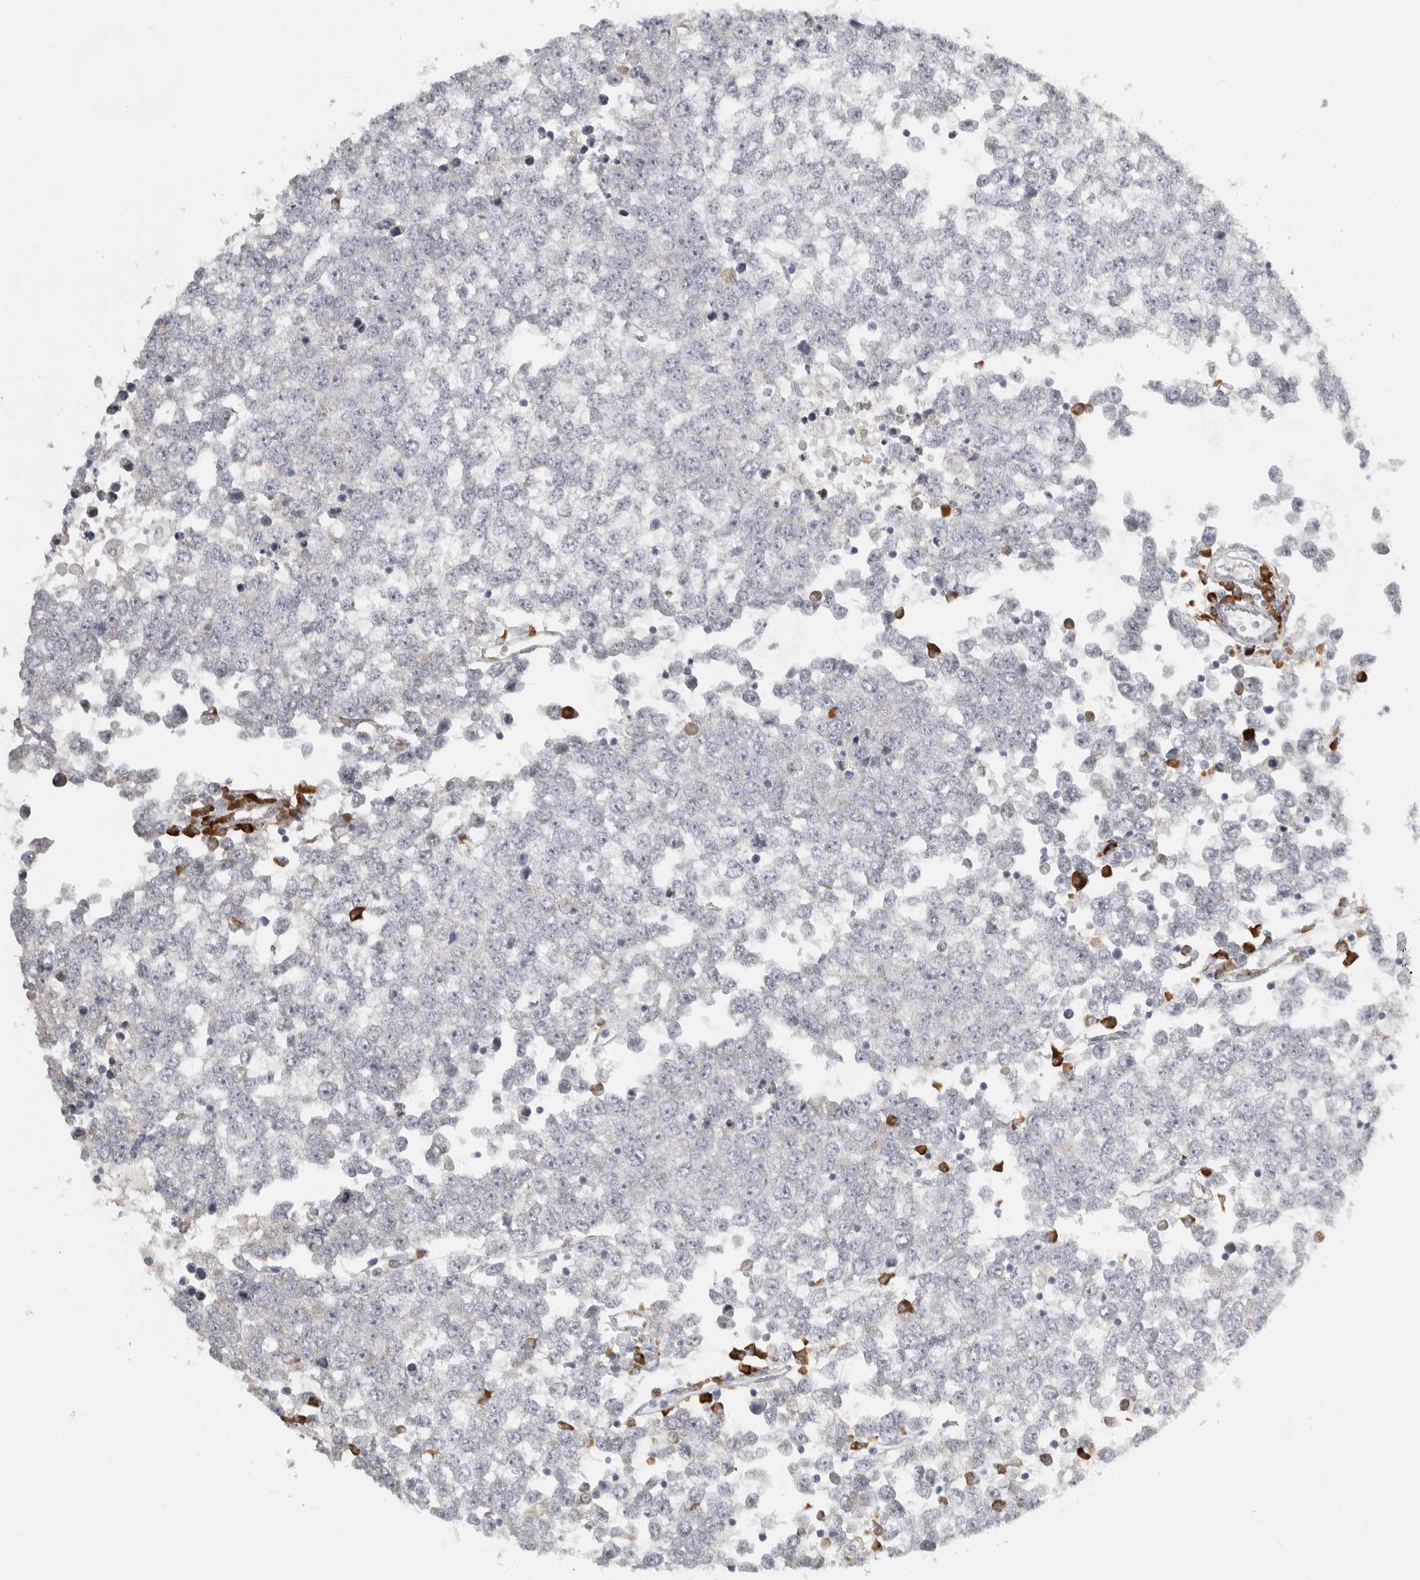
{"staining": {"intensity": "negative", "quantity": "none", "location": "none"}, "tissue": "testis cancer", "cell_type": "Tumor cells", "image_type": "cancer", "snomed": [{"axis": "morphology", "description": "Seminoma, NOS"}, {"axis": "topography", "description": "Testis"}], "caption": "Tumor cells show no significant expression in testis cancer.", "gene": "OSTN", "patient": {"sex": "male", "age": 65}}